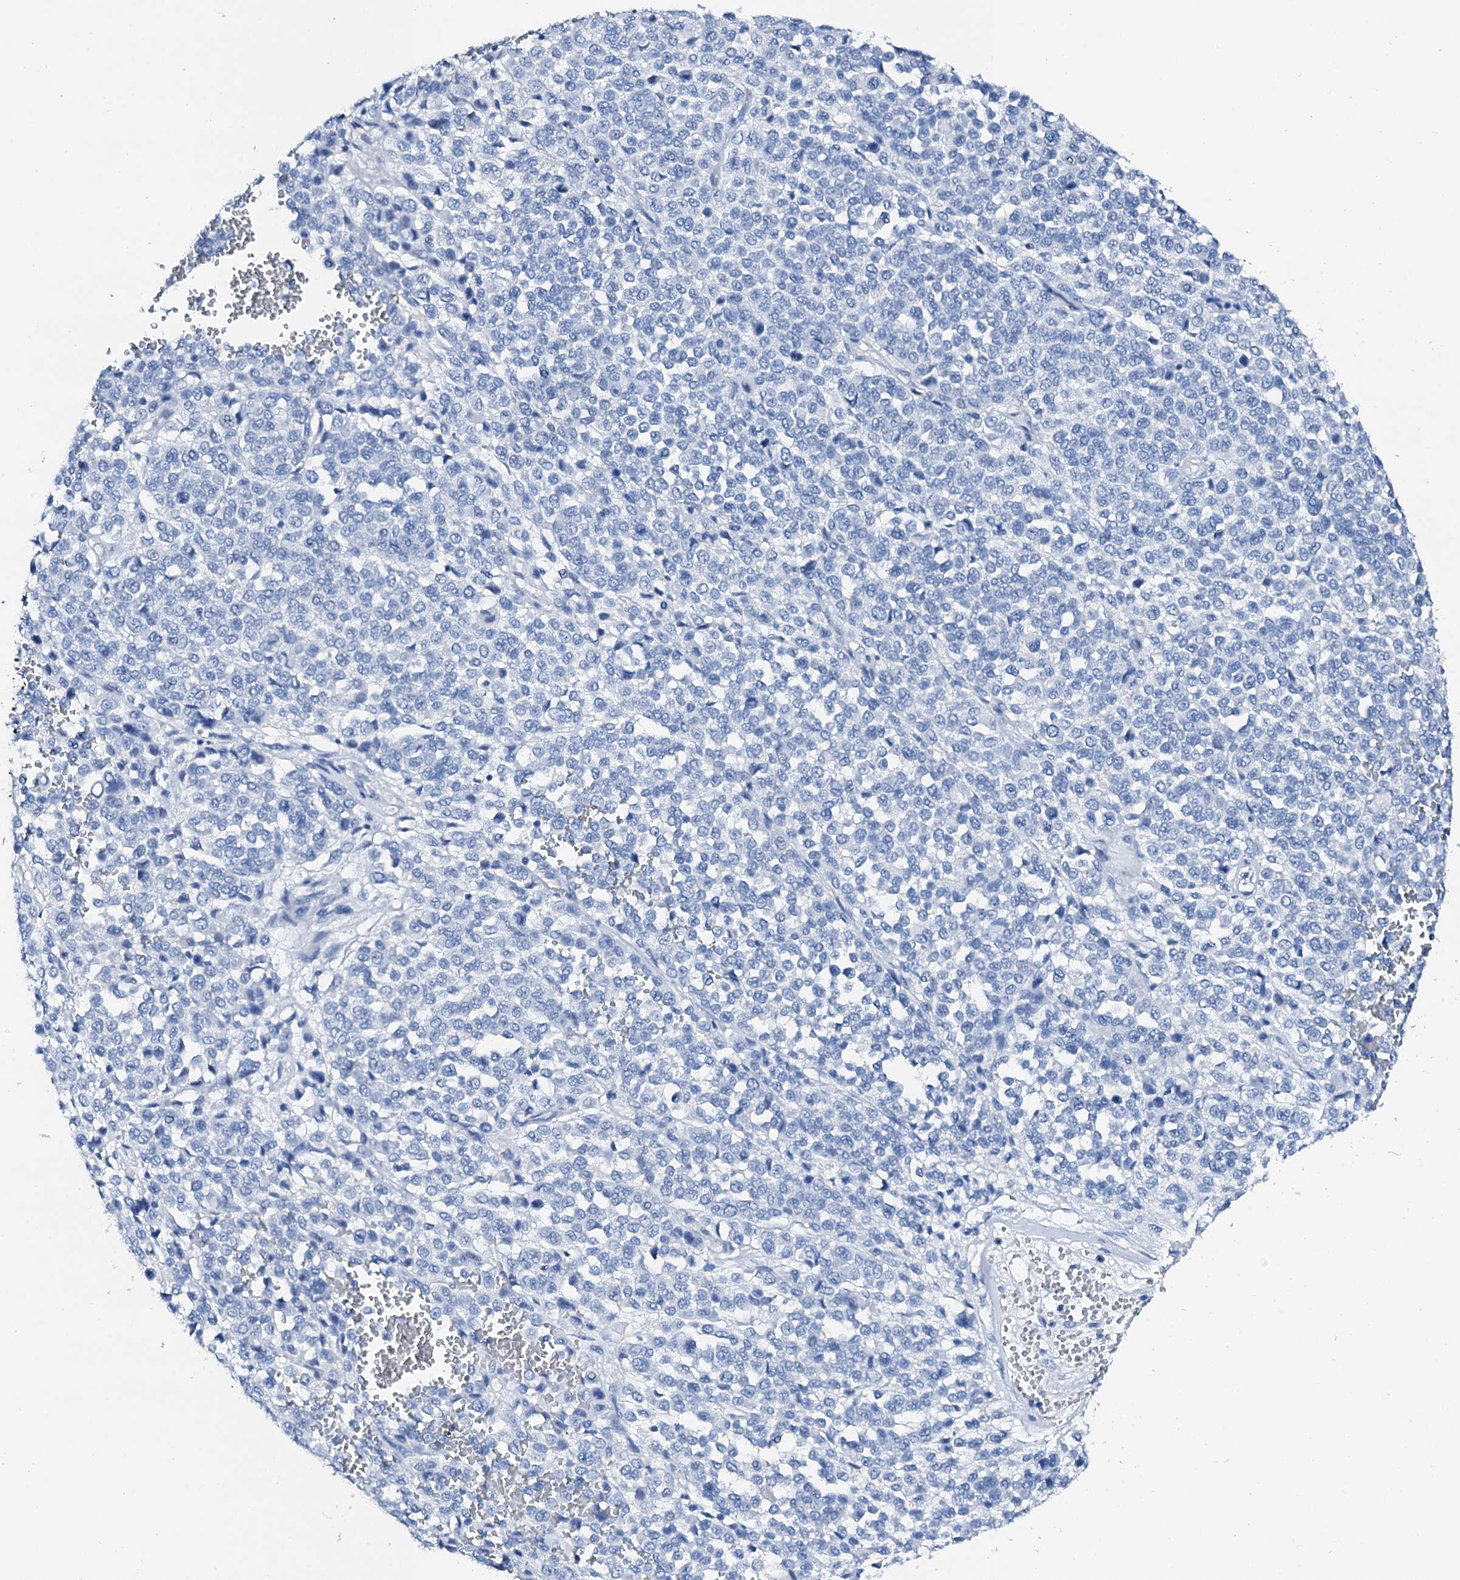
{"staining": {"intensity": "negative", "quantity": "none", "location": "none"}, "tissue": "melanoma", "cell_type": "Tumor cells", "image_type": "cancer", "snomed": [{"axis": "morphology", "description": "Malignant melanoma, Metastatic site"}, {"axis": "topography", "description": "Pancreas"}], "caption": "This micrograph is of melanoma stained with IHC to label a protein in brown with the nuclei are counter-stained blue. There is no staining in tumor cells.", "gene": "PTH", "patient": {"sex": "female", "age": 30}}